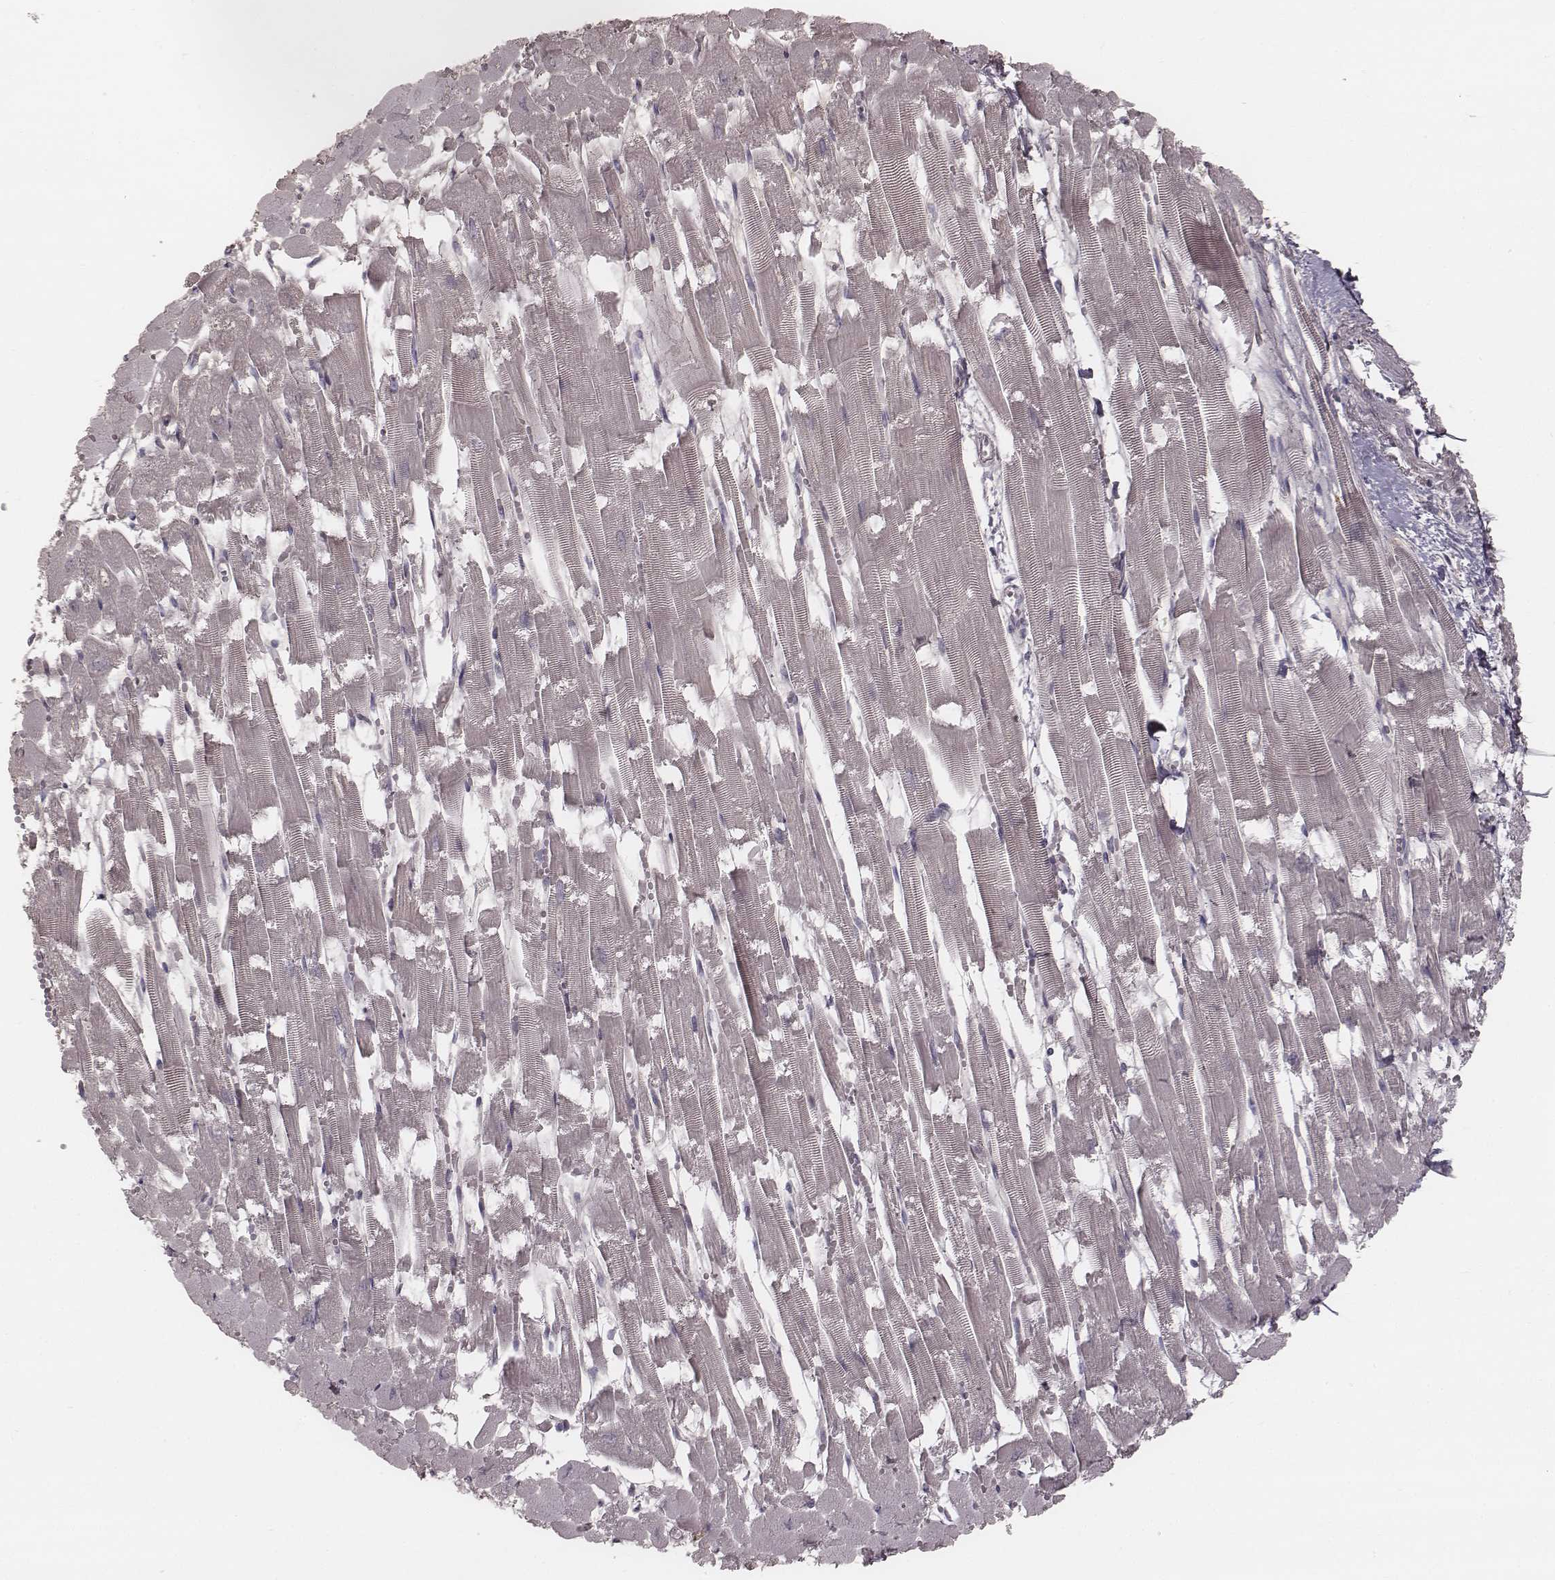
{"staining": {"intensity": "negative", "quantity": "none", "location": "none"}, "tissue": "heart muscle", "cell_type": "Cardiomyocytes", "image_type": "normal", "snomed": [{"axis": "morphology", "description": "Normal tissue, NOS"}, {"axis": "topography", "description": "Heart"}], "caption": "Immunohistochemistry histopathology image of benign heart muscle: heart muscle stained with DAB reveals no significant protein expression in cardiomyocytes. (Brightfield microscopy of DAB (3,3'-diaminobenzidine) IHC at high magnification).", "gene": "TDRD5", "patient": {"sex": "female", "age": 52}}